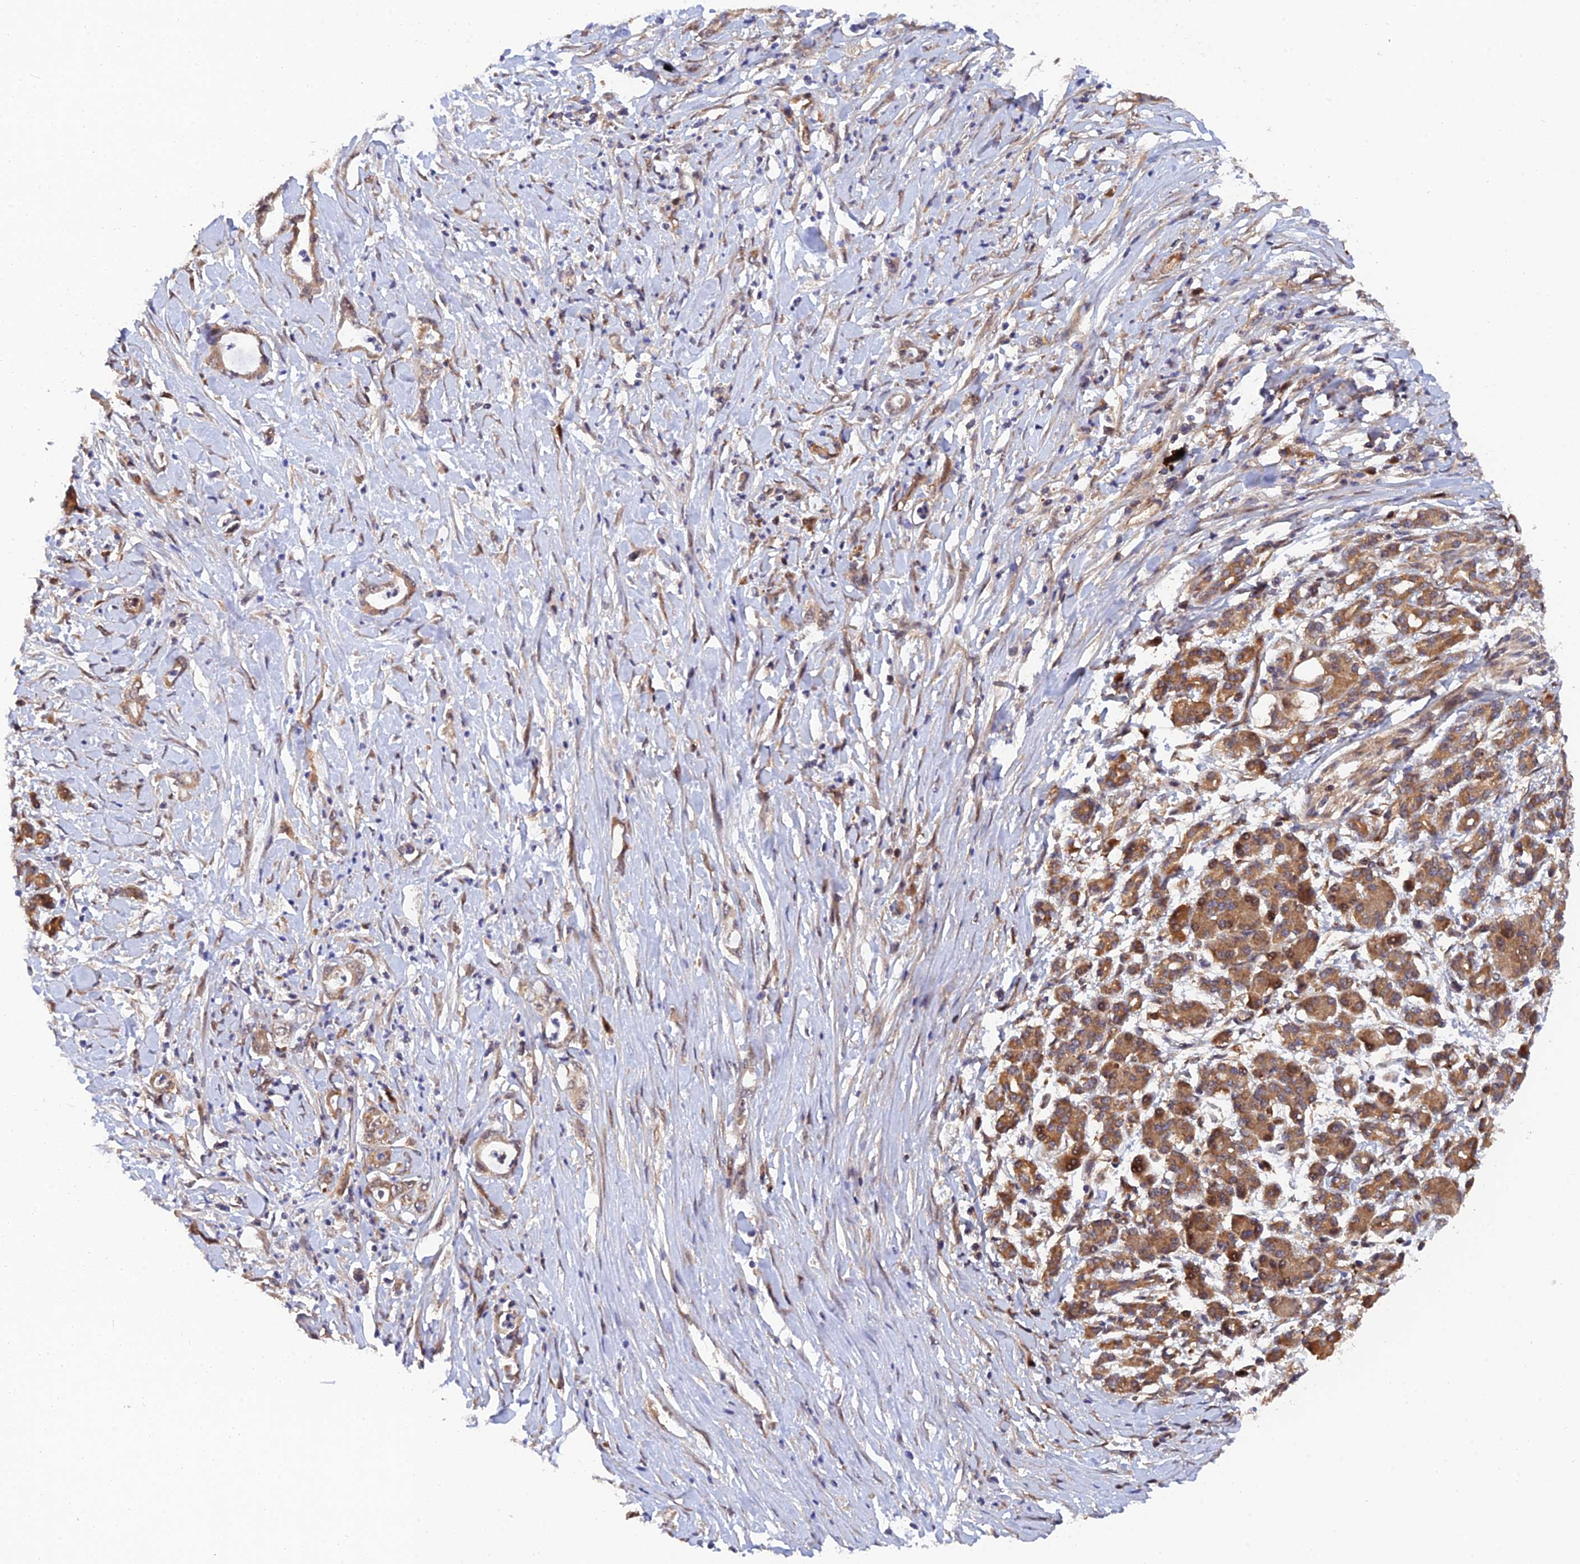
{"staining": {"intensity": "moderate", "quantity": ">75%", "location": "cytoplasmic/membranous"}, "tissue": "pancreatic cancer", "cell_type": "Tumor cells", "image_type": "cancer", "snomed": [{"axis": "morphology", "description": "Normal tissue, NOS"}, {"axis": "morphology", "description": "Adenocarcinoma, NOS"}, {"axis": "topography", "description": "Pancreas"}], "caption": "Moderate cytoplasmic/membranous protein staining is seen in about >75% of tumor cells in pancreatic adenocarcinoma. Ihc stains the protein in brown and the nuclei are stained blue.", "gene": "ARL2BP", "patient": {"sex": "female", "age": 55}}